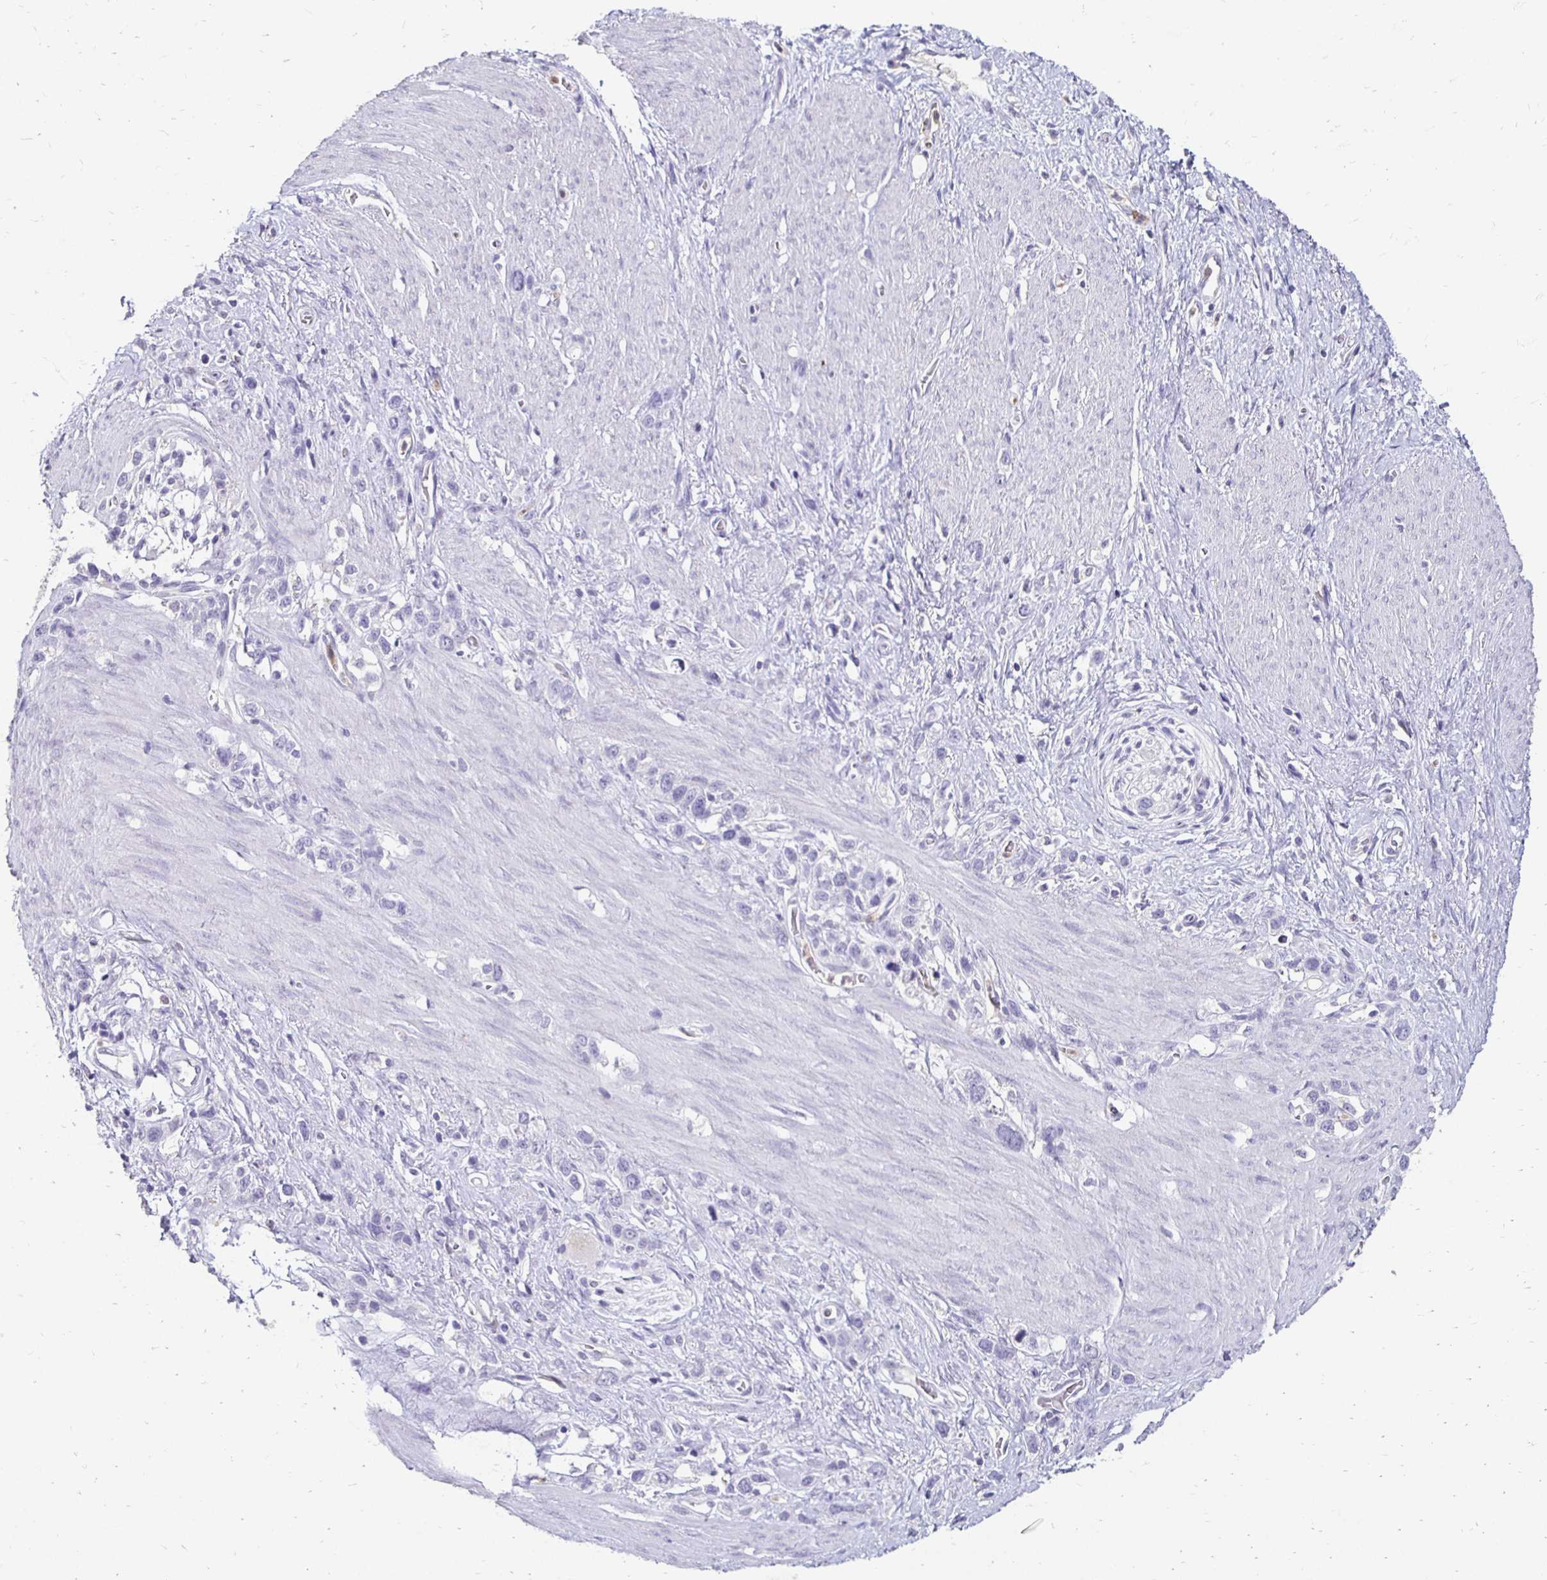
{"staining": {"intensity": "negative", "quantity": "none", "location": "none"}, "tissue": "stomach cancer", "cell_type": "Tumor cells", "image_type": "cancer", "snomed": [{"axis": "morphology", "description": "Adenocarcinoma, NOS"}, {"axis": "topography", "description": "Stomach"}], "caption": "IHC image of neoplastic tissue: stomach adenocarcinoma stained with DAB (3,3'-diaminobenzidine) demonstrates no significant protein staining in tumor cells.", "gene": "GK2", "patient": {"sex": "female", "age": 65}}